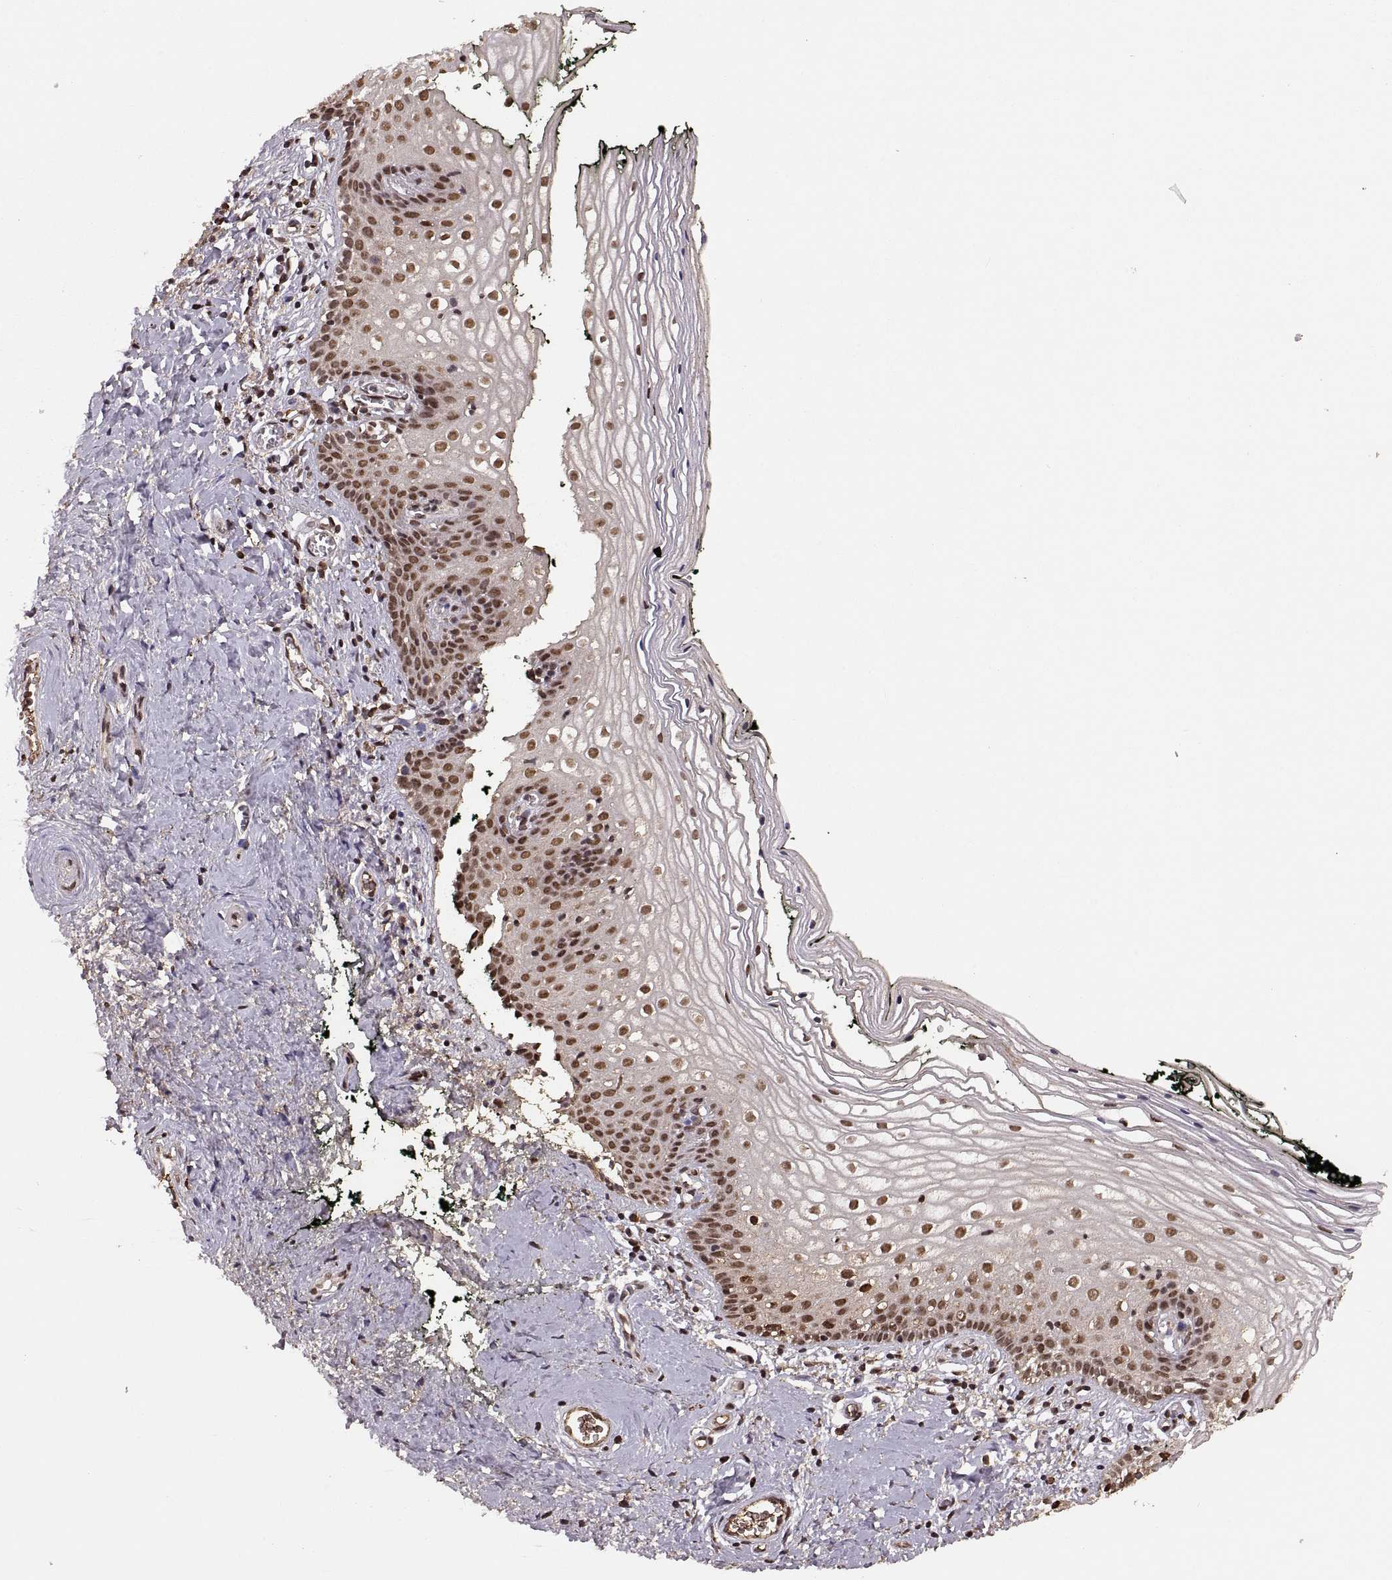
{"staining": {"intensity": "strong", "quantity": ">75%", "location": "nuclear"}, "tissue": "vagina", "cell_type": "Squamous epithelial cells", "image_type": "normal", "snomed": [{"axis": "morphology", "description": "Normal tissue, NOS"}, {"axis": "topography", "description": "Vagina"}], "caption": "A high amount of strong nuclear staining is appreciated in approximately >75% of squamous epithelial cells in unremarkable vagina.", "gene": "RFT1", "patient": {"sex": "female", "age": 47}}